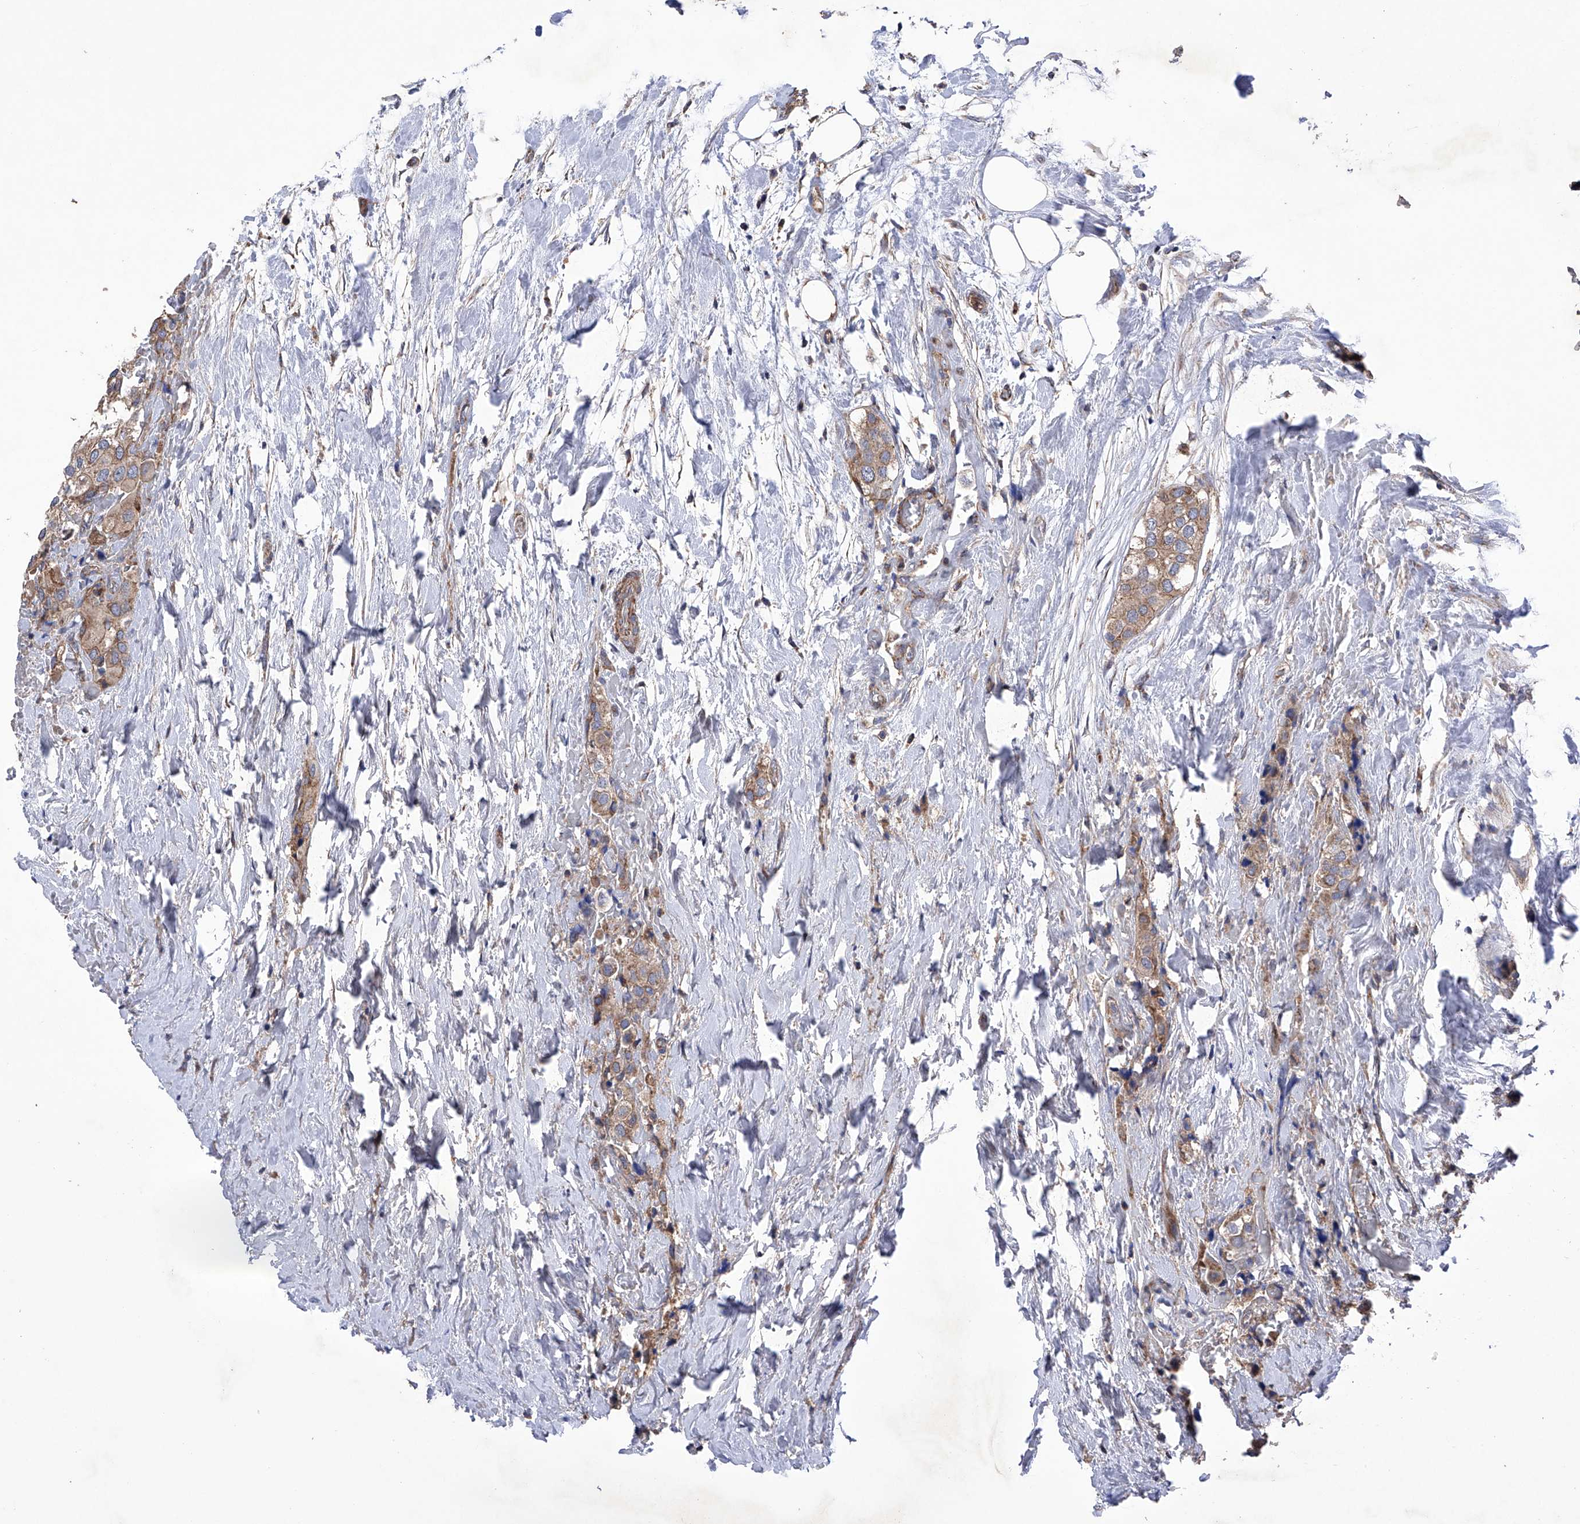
{"staining": {"intensity": "weak", "quantity": ">75%", "location": "cytoplasmic/membranous"}, "tissue": "urothelial cancer", "cell_type": "Tumor cells", "image_type": "cancer", "snomed": [{"axis": "morphology", "description": "Urothelial carcinoma, High grade"}, {"axis": "topography", "description": "Urinary bladder"}], "caption": "An IHC micrograph of neoplastic tissue is shown. Protein staining in brown shows weak cytoplasmic/membranous positivity in urothelial cancer within tumor cells. Nuclei are stained in blue.", "gene": "EFCAB2", "patient": {"sex": "male", "age": 64}}